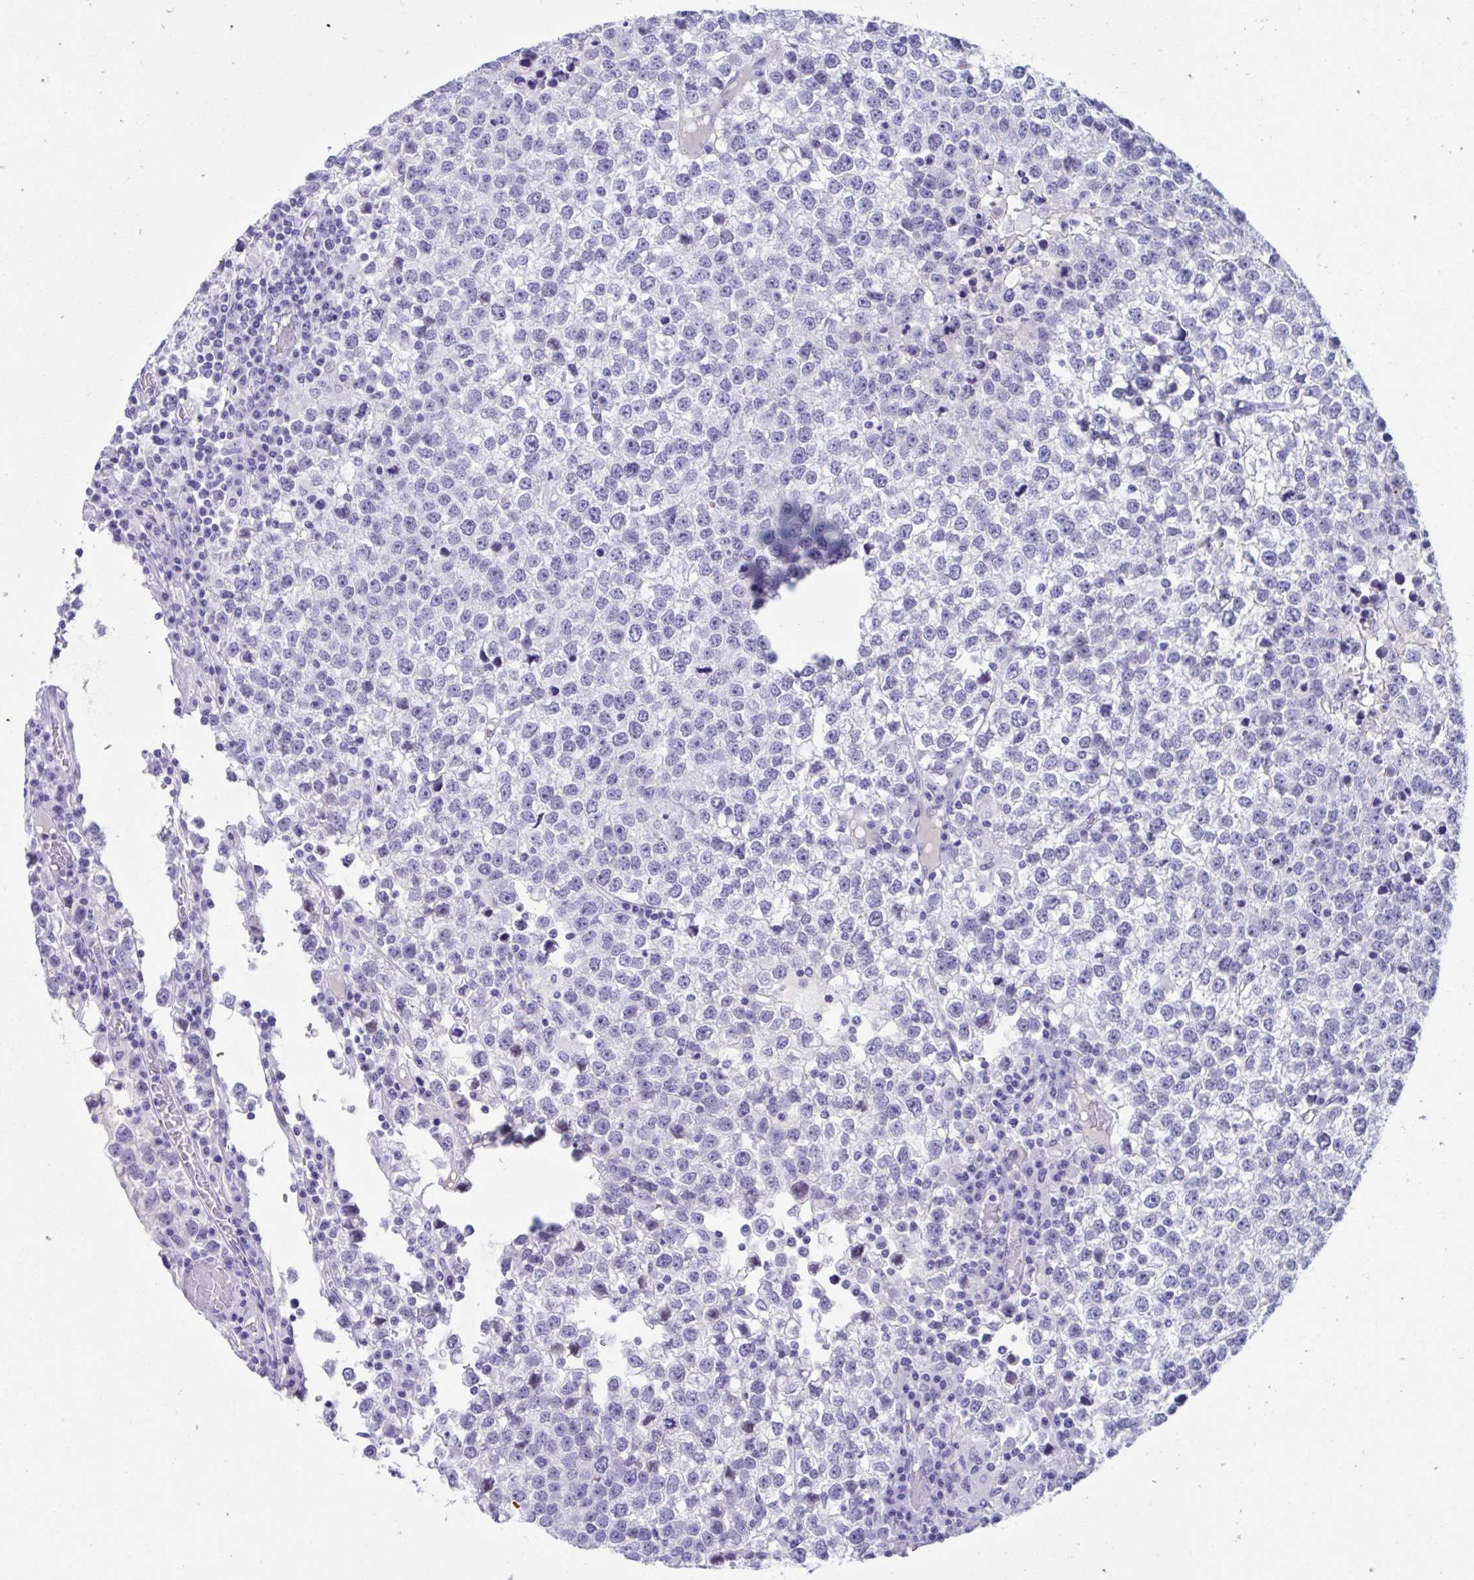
{"staining": {"intensity": "negative", "quantity": "none", "location": "none"}, "tissue": "testis cancer", "cell_type": "Tumor cells", "image_type": "cancer", "snomed": [{"axis": "morphology", "description": "Seminoma, NOS"}, {"axis": "topography", "description": "Testis"}], "caption": "Immunohistochemical staining of testis cancer shows no significant positivity in tumor cells.", "gene": "TMEM35A", "patient": {"sex": "male", "age": 65}}